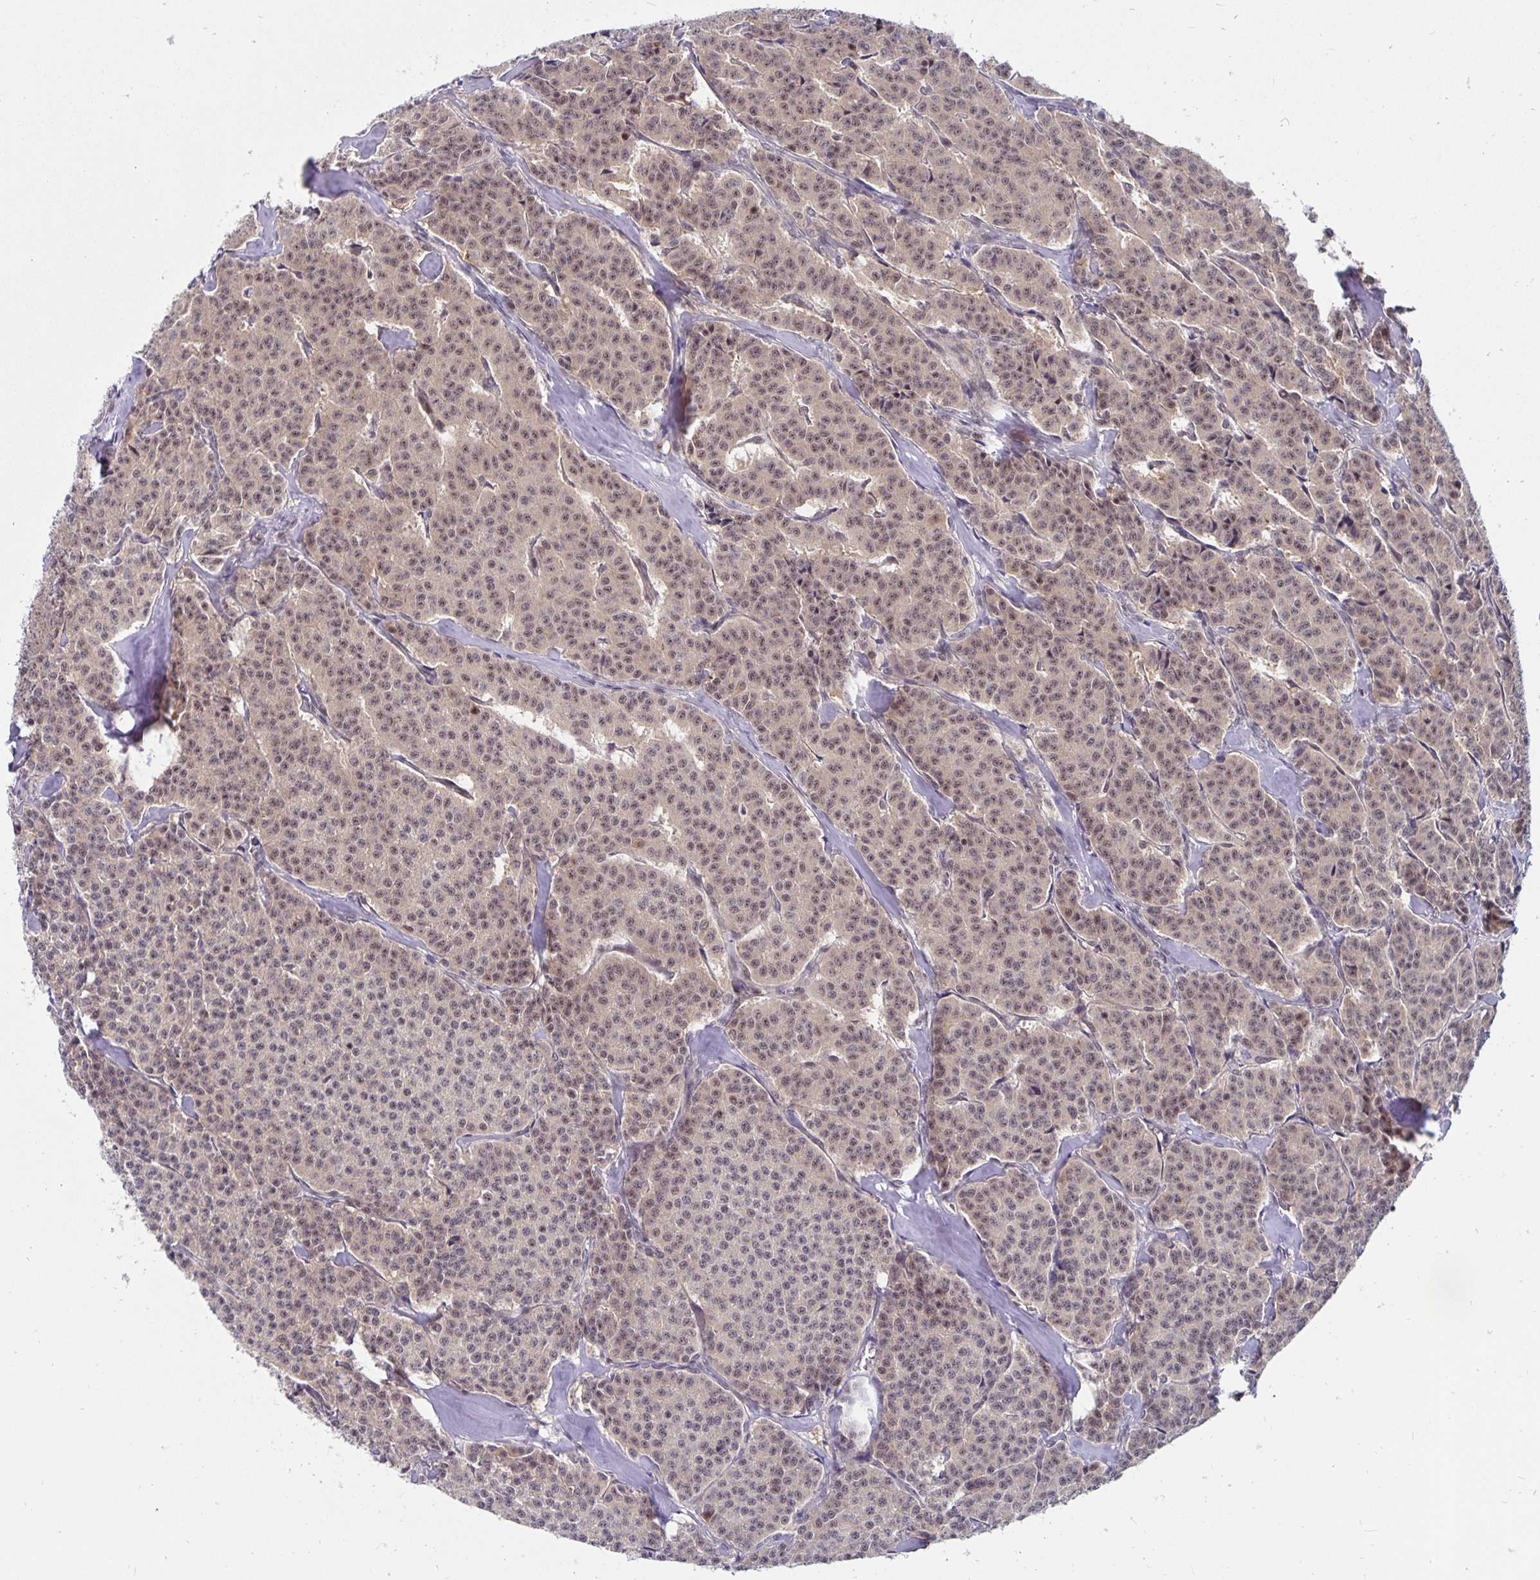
{"staining": {"intensity": "weak", "quantity": ">75%", "location": "nuclear"}, "tissue": "carcinoid", "cell_type": "Tumor cells", "image_type": "cancer", "snomed": [{"axis": "morphology", "description": "Normal tissue, NOS"}, {"axis": "morphology", "description": "Carcinoid, malignant, NOS"}, {"axis": "topography", "description": "Lung"}], "caption": "Carcinoid stained with a protein marker exhibits weak staining in tumor cells.", "gene": "EXOC6B", "patient": {"sex": "female", "age": 46}}